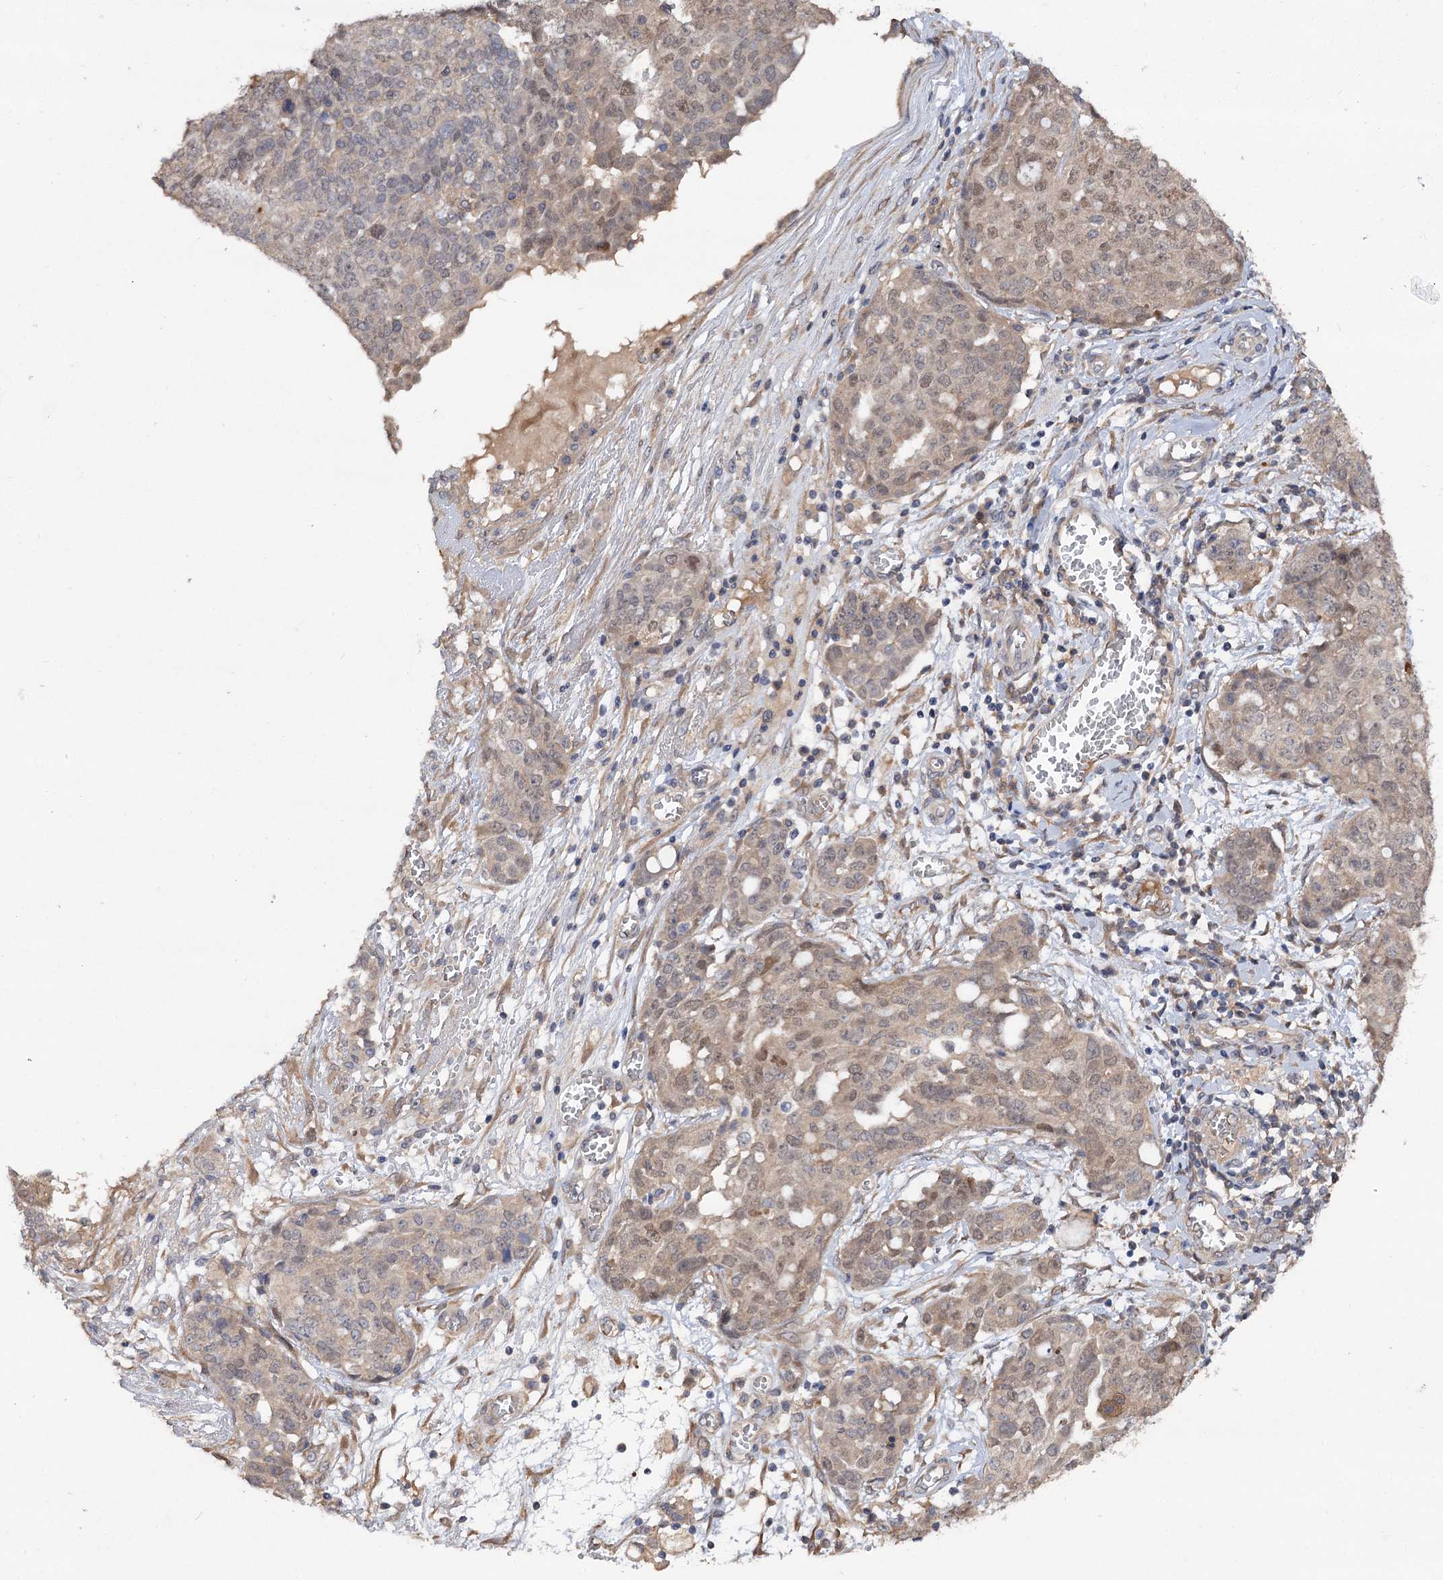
{"staining": {"intensity": "weak", "quantity": ">75%", "location": "cytoplasmic/membranous,nuclear"}, "tissue": "ovarian cancer", "cell_type": "Tumor cells", "image_type": "cancer", "snomed": [{"axis": "morphology", "description": "Cystadenocarcinoma, serous, NOS"}, {"axis": "topography", "description": "Soft tissue"}, {"axis": "topography", "description": "Ovary"}], "caption": "This micrograph demonstrates immunohistochemistry staining of ovarian serous cystadenocarcinoma, with low weak cytoplasmic/membranous and nuclear positivity in about >75% of tumor cells.", "gene": "NUDCD2", "patient": {"sex": "female", "age": 57}}